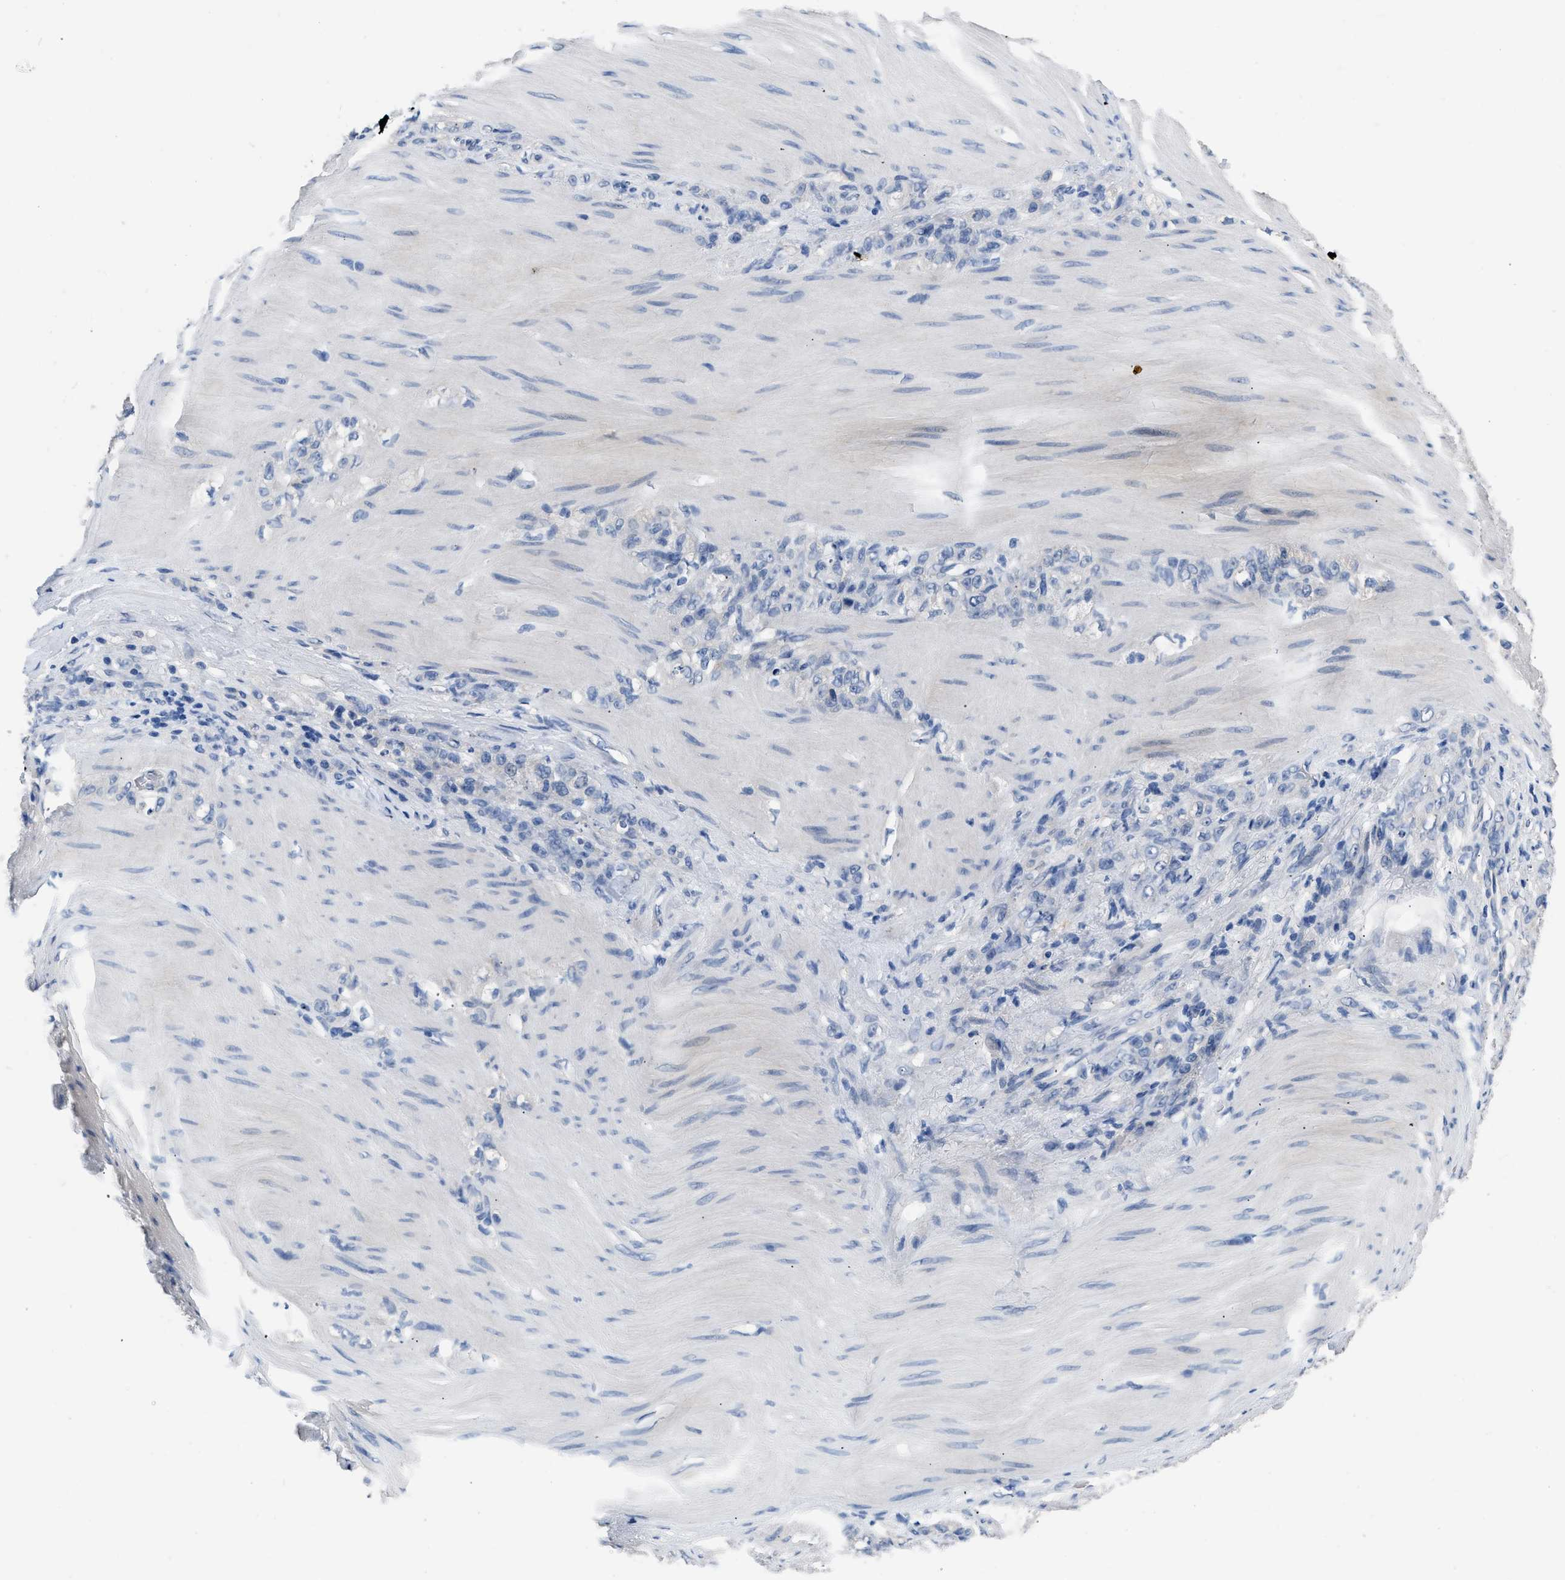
{"staining": {"intensity": "negative", "quantity": "none", "location": "none"}, "tissue": "stomach cancer", "cell_type": "Tumor cells", "image_type": "cancer", "snomed": [{"axis": "morphology", "description": "Normal tissue, NOS"}, {"axis": "morphology", "description": "Adenocarcinoma, NOS"}, {"axis": "topography", "description": "Stomach"}], "caption": "Immunohistochemistry photomicrograph of human adenocarcinoma (stomach) stained for a protein (brown), which exhibits no expression in tumor cells. (Stains: DAB (3,3'-diaminobenzidine) IHC with hematoxylin counter stain, Microscopy: brightfield microscopy at high magnification).", "gene": "RBP1", "patient": {"sex": "male", "age": 82}}